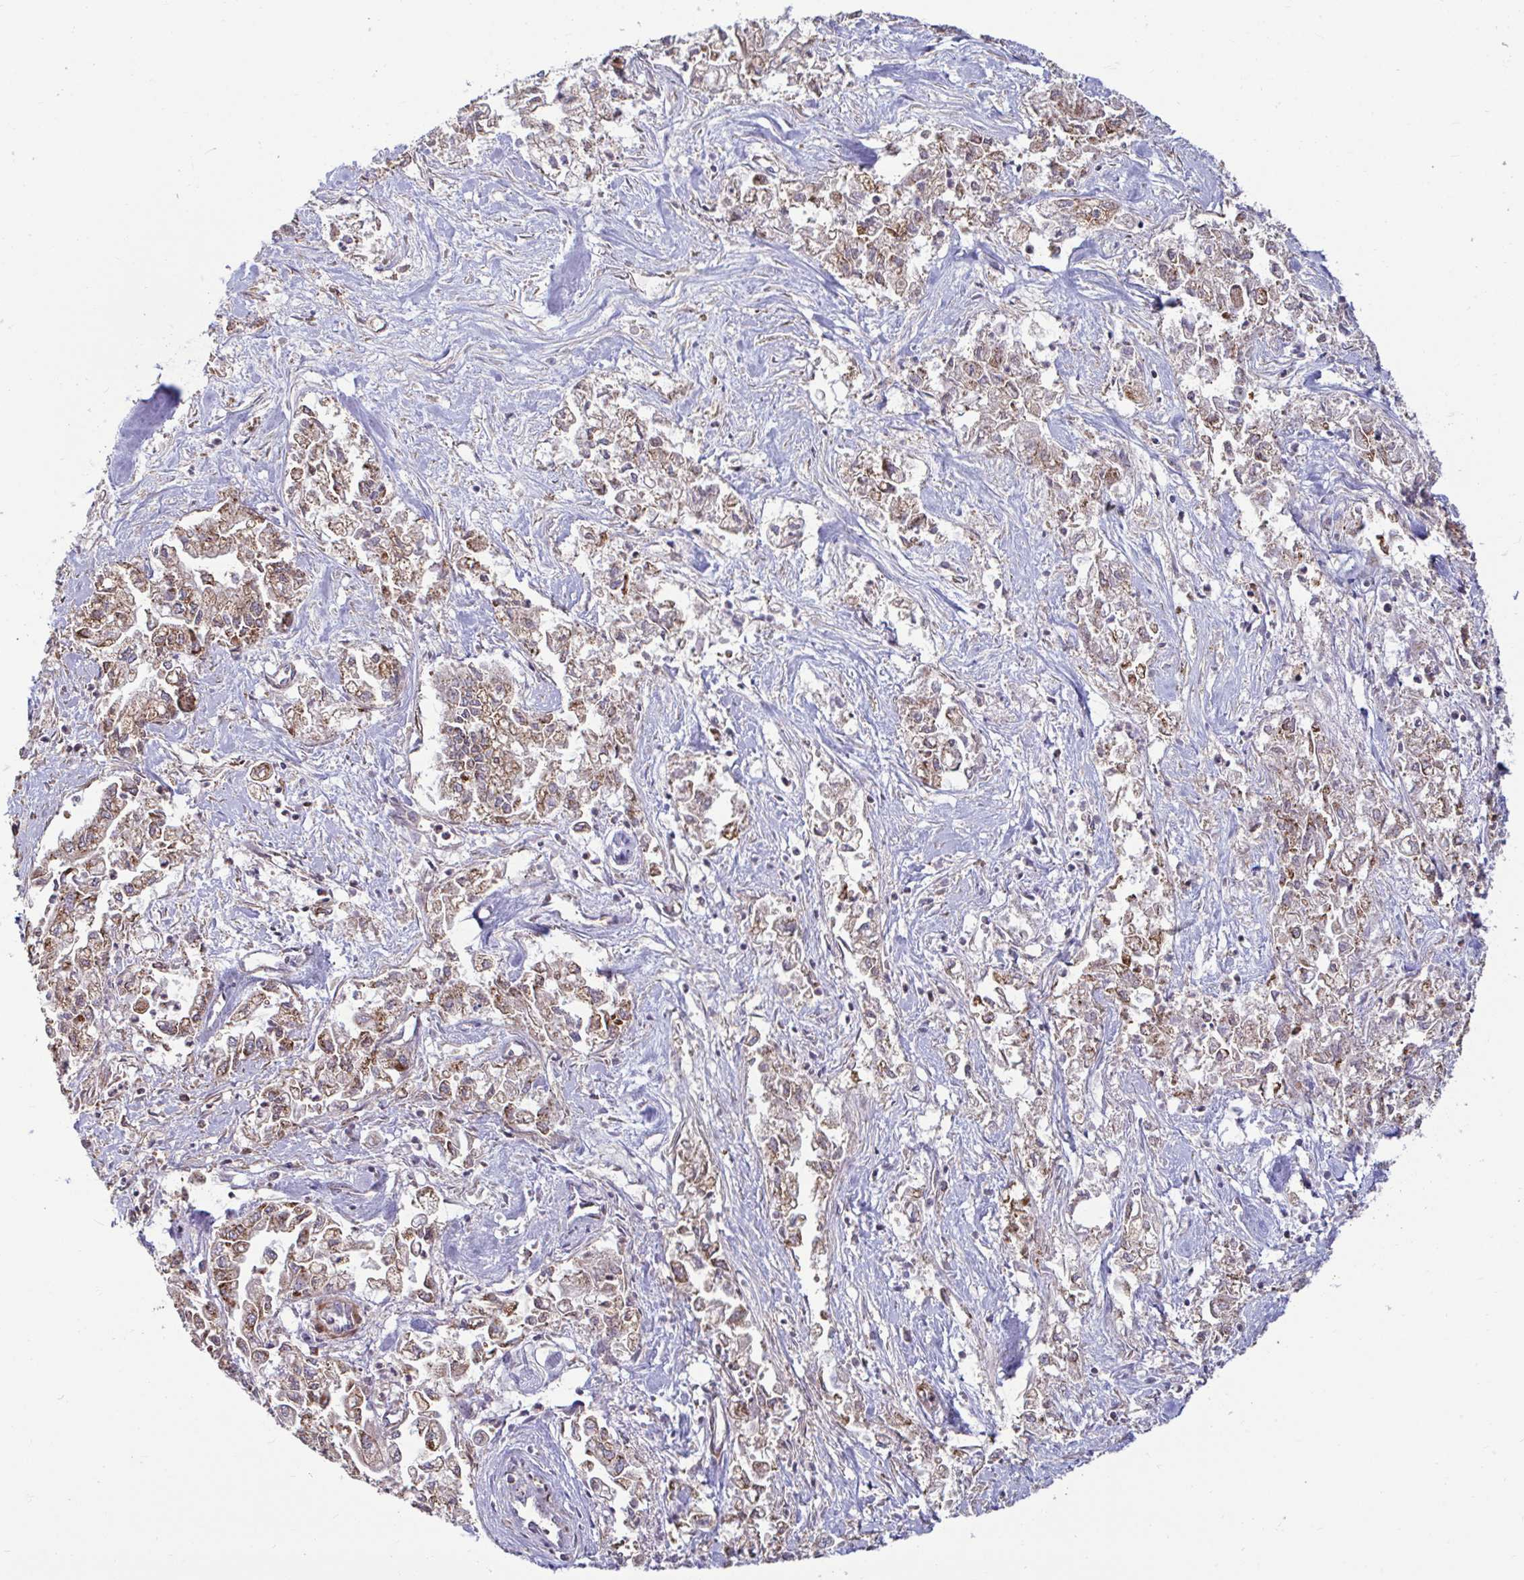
{"staining": {"intensity": "moderate", "quantity": ">75%", "location": "cytoplasmic/membranous"}, "tissue": "pancreatic cancer", "cell_type": "Tumor cells", "image_type": "cancer", "snomed": [{"axis": "morphology", "description": "Adenocarcinoma, NOS"}, {"axis": "topography", "description": "Pancreas"}], "caption": "Adenocarcinoma (pancreatic) stained for a protein (brown) displays moderate cytoplasmic/membranous positive positivity in about >75% of tumor cells.", "gene": "SPRY1", "patient": {"sex": "male", "age": 72}}